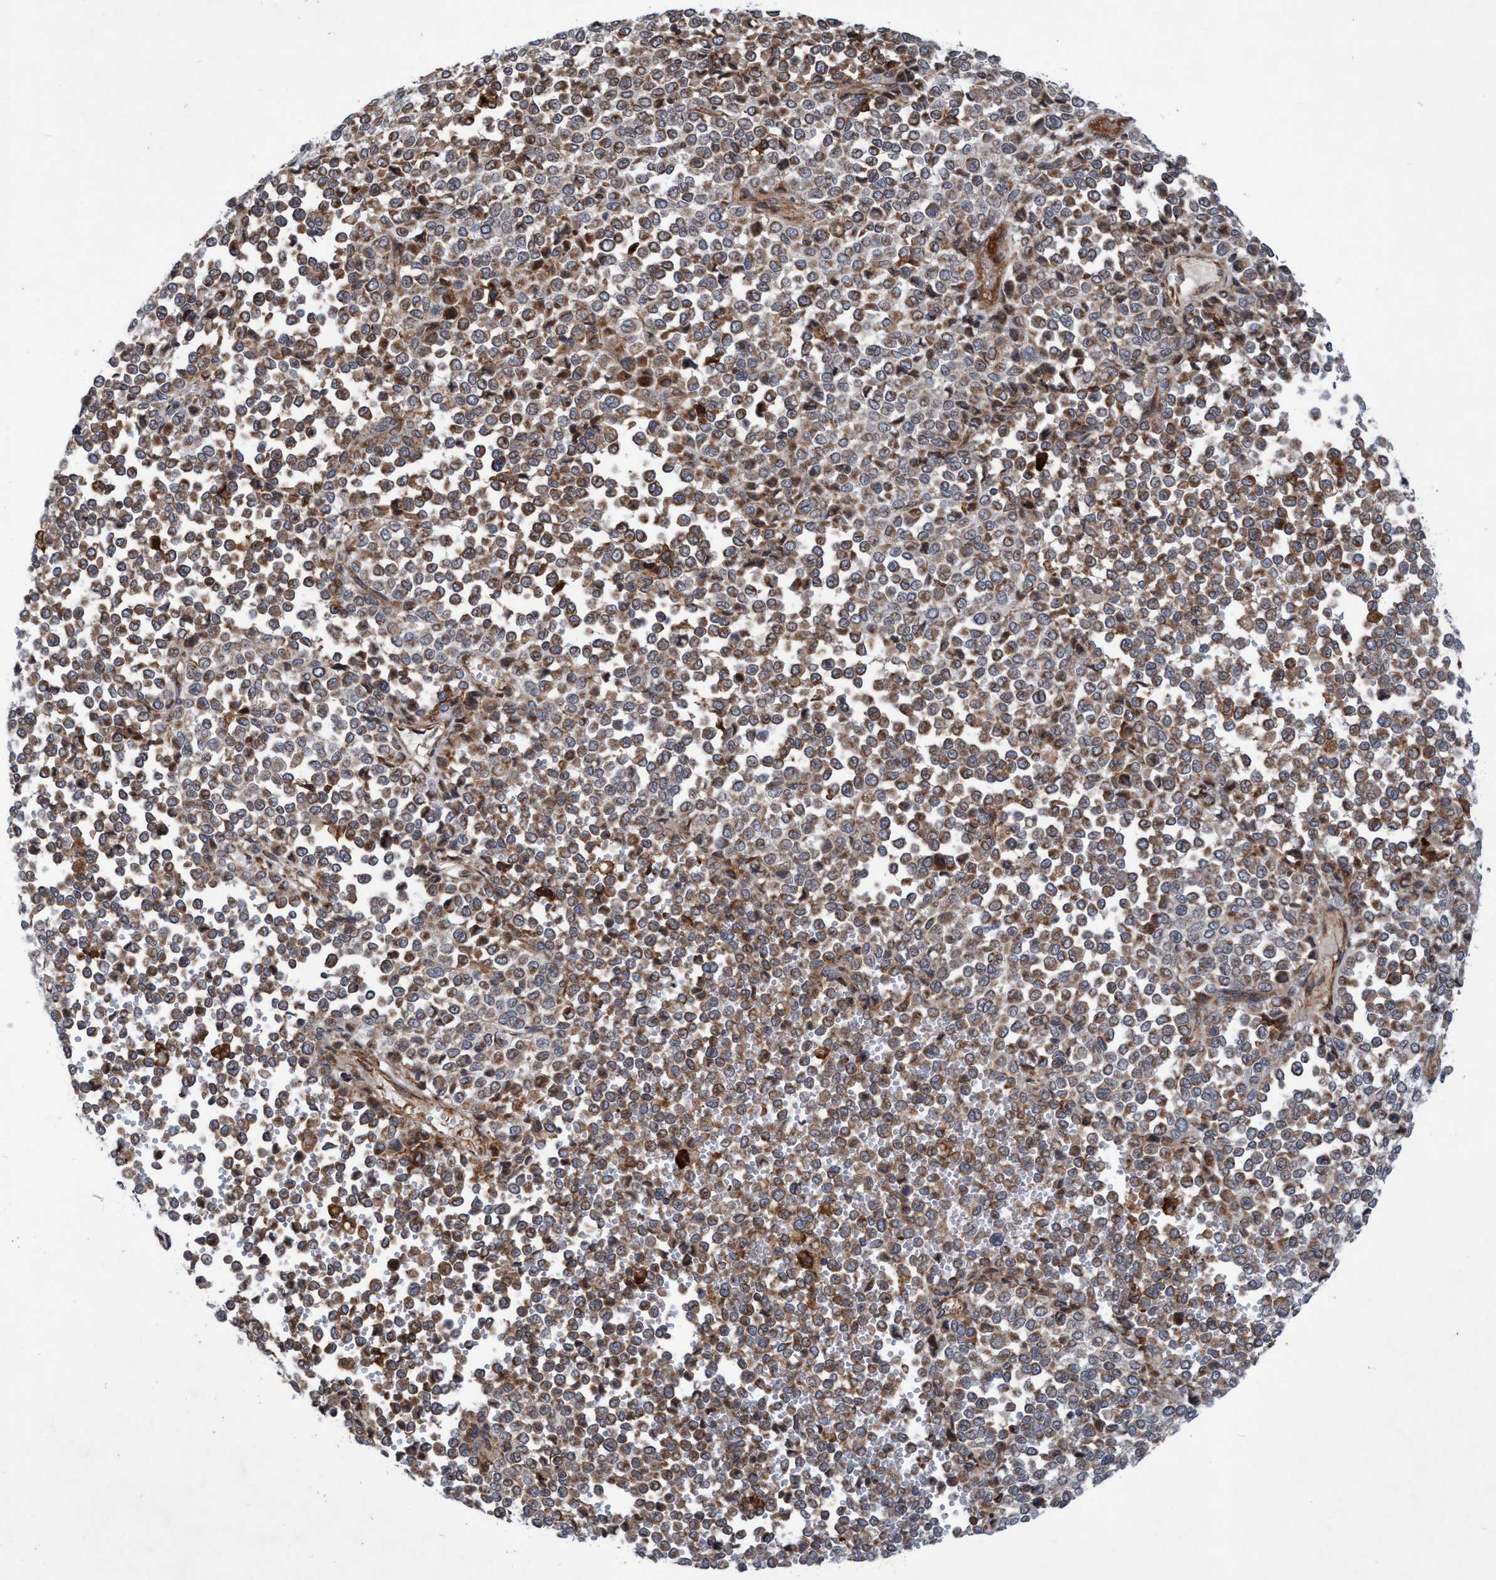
{"staining": {"intensity": "moderate", "quantity": "25%-75%", "location": "cytoplasmic/membranous"}, "tissue": "melanoma", "cell_type": "Tumor cells", "image_type": "cancer", "snomed": [{"axis": "morphology", "description": "Malignant melanoma, Metastatic site"}, {"axis": "topography", "description": "Pancreas"}], "caption": "This photomicrograph displays immunohistochemistry (IHC) staining of human malignant melanoma (metastatic site), with medium moderate cytoplasmic/membranous staining in approximately 25%-75% of tumor cells.", "gene": "SLC16A3", "patient": {"sex": "female", "age": 30}}